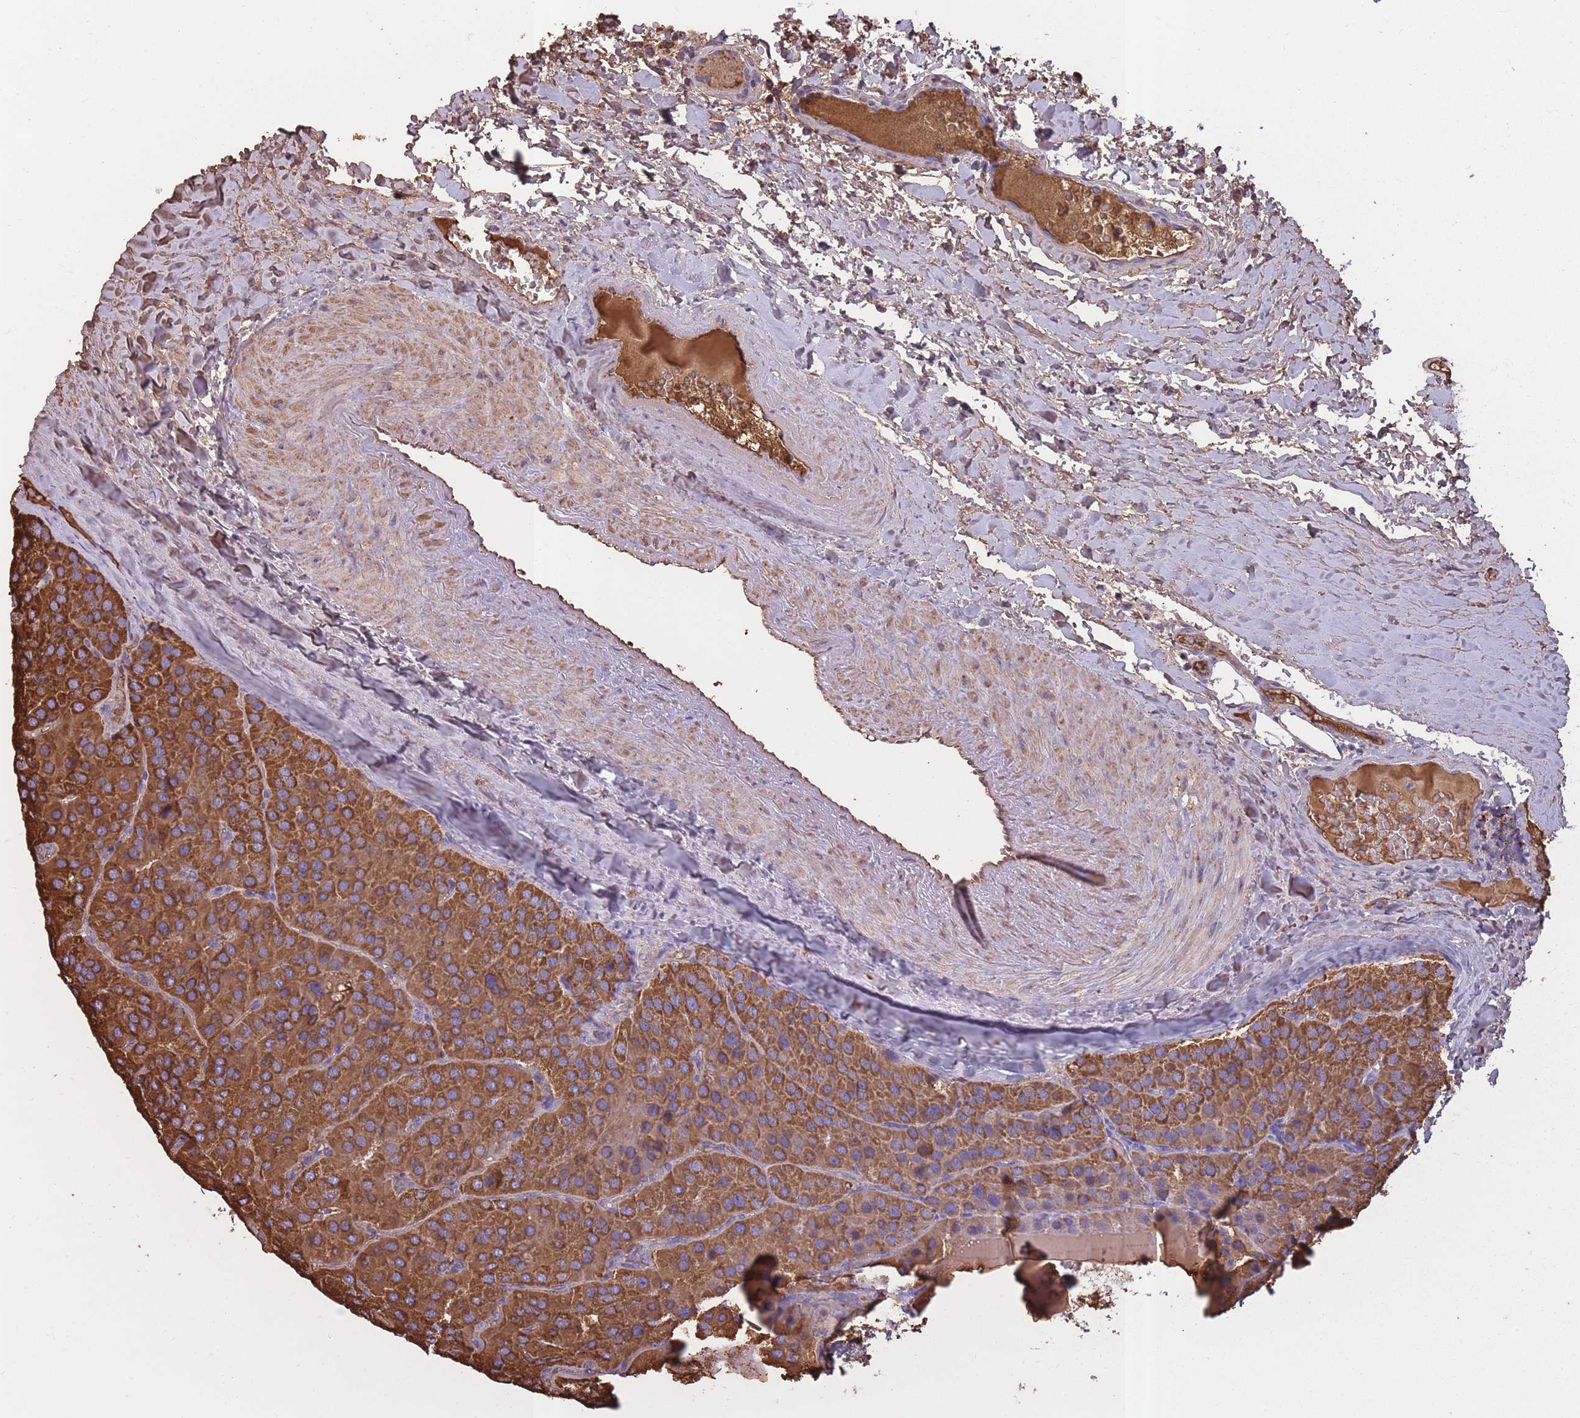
{"staining": {"intensity": "strong", "quantity": ">75%", "location": "cytoplasmic/membranous"}, "tissue": "parathyroid gland", "cell_type": "Glandular cells", "image_type": "normal", "snomed": [{"axis": "morphology", "description": "Normal tissue, NOS"}, {"axis": "morphology", "description": "Adenoma, NOS"}, {"axis": "topography", "description": "Parathyroid gland"}], "caption": "Parathyroid gland stained with IHC displays strong cytoplasmic/membranous positivity in about >75% of glandular cells.", "gene": "KAT2A", "patient": {"sex": "female", "age": 86}}